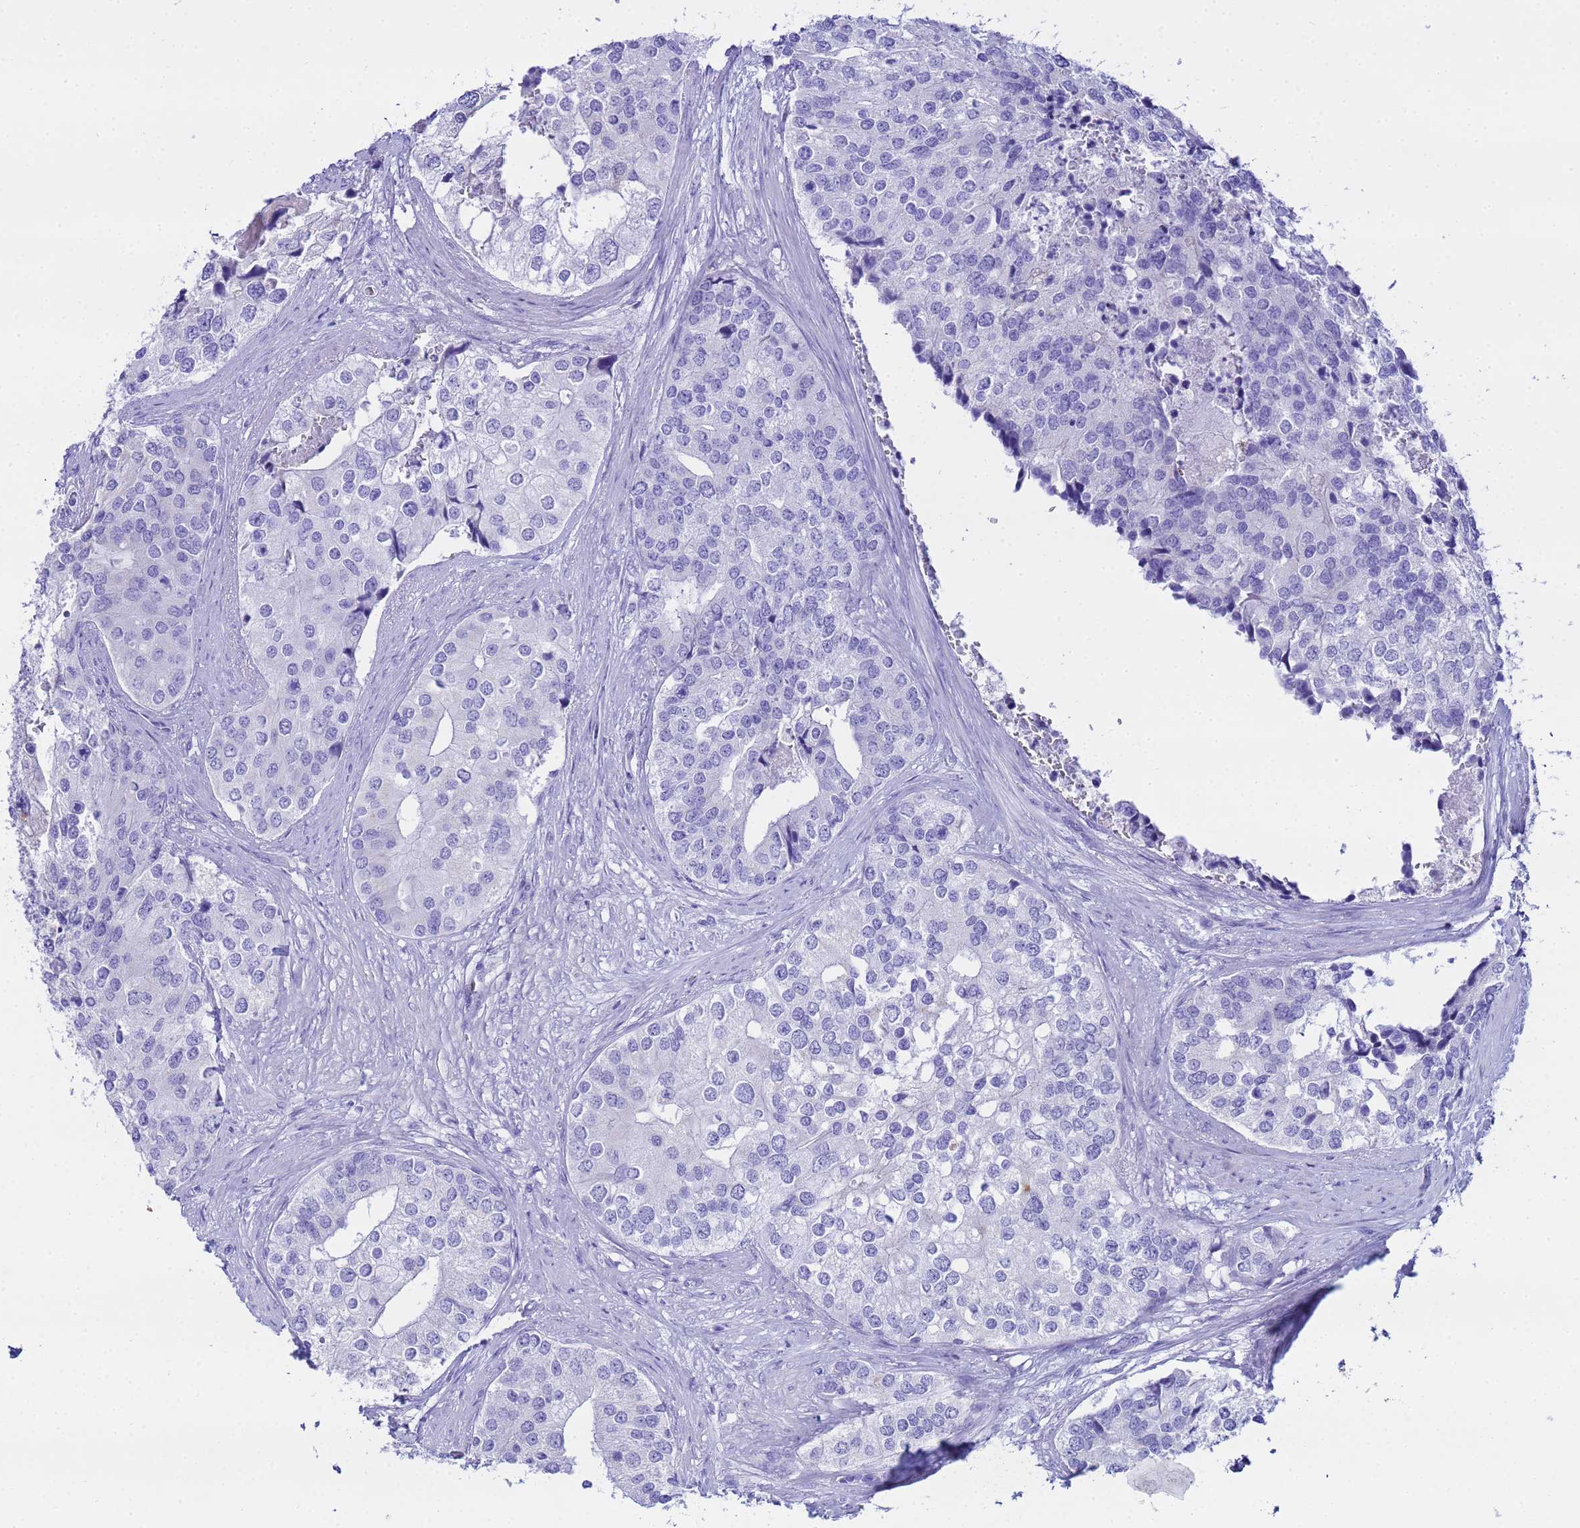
{"staining": {"intensity": "negative", "quantity": "none", "location": "none"}, "tissue": "prostate cancer", "cell_type": "Tumor cells", "image_type": "cancer", "snomed": [{"axis": "morphology", "description": "Adenocarcinoma, High grade"}, {"axis": "topography", "description": "Prostate"}], "caption": "This histopathology image is of adenocarcinoma (high-grade) (prostate) stained with immunohistochemistry to label a protein in brown with the nuclei are counter-stained blue. There is no positivity in tumor cells.", "gene": "AQP12A", "patient": {"sex": "male", "age": 62}}